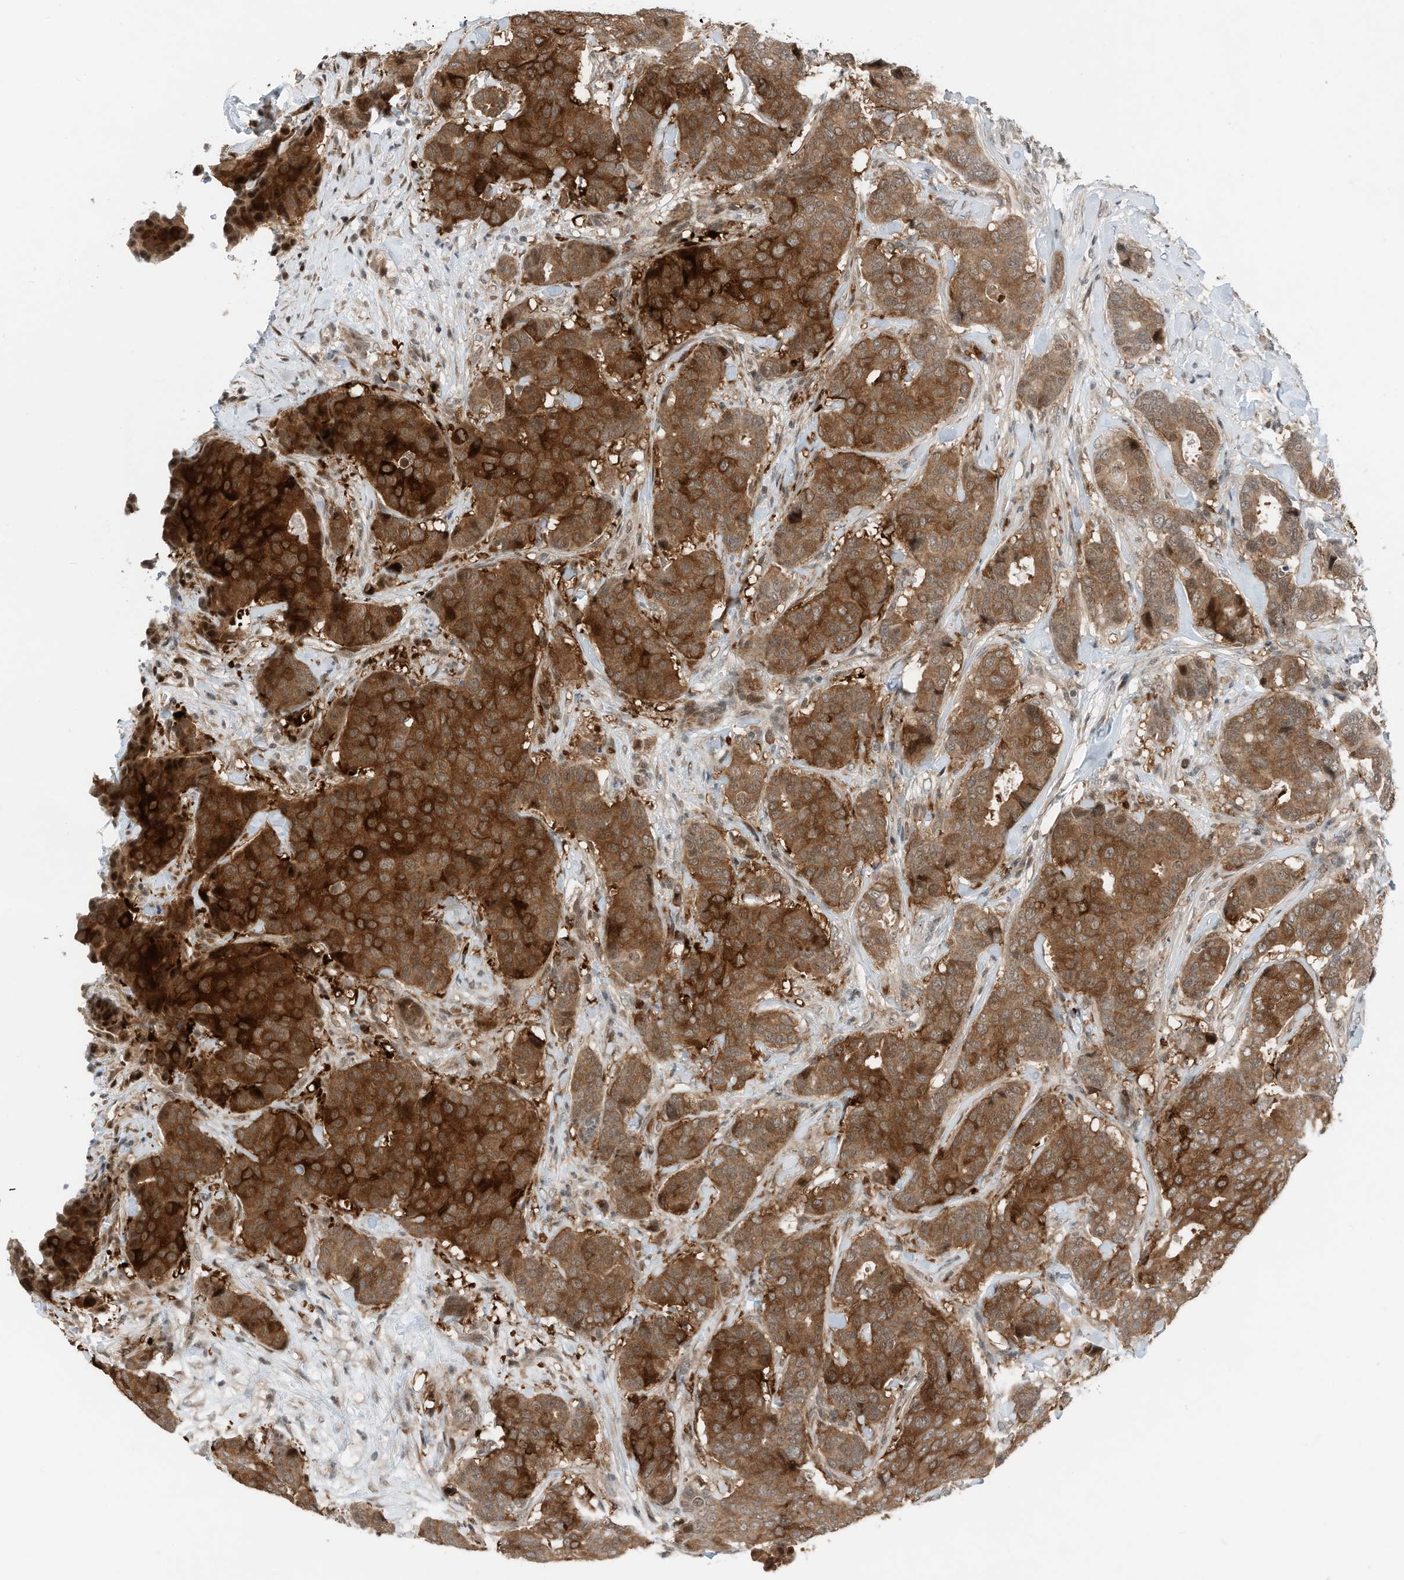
{"staining": {"intensity": "strong", "quantity": ">75%", "location": "cytoplasmic/membranous"}, "tissue": "breast cancer", "cell_type": "Tumor cells", "image_type": "cancer", "snomed": [{"axis": "morphology", "description": "Duct carcinoma"}, {"axis": "topography", "description": "Breast"}], "caption": "Protein expression analysis of intraductal carcinoma (breast) displays strong cytoplasmic/membranous staining in approximately >75% of tumor cells. (Stains: DAB in brown, nuclei in blue, Microscopy: brightfield microscopy at high magnification).", "gene": "RMND1", "patient": {"sex": "female", "age": 75}}